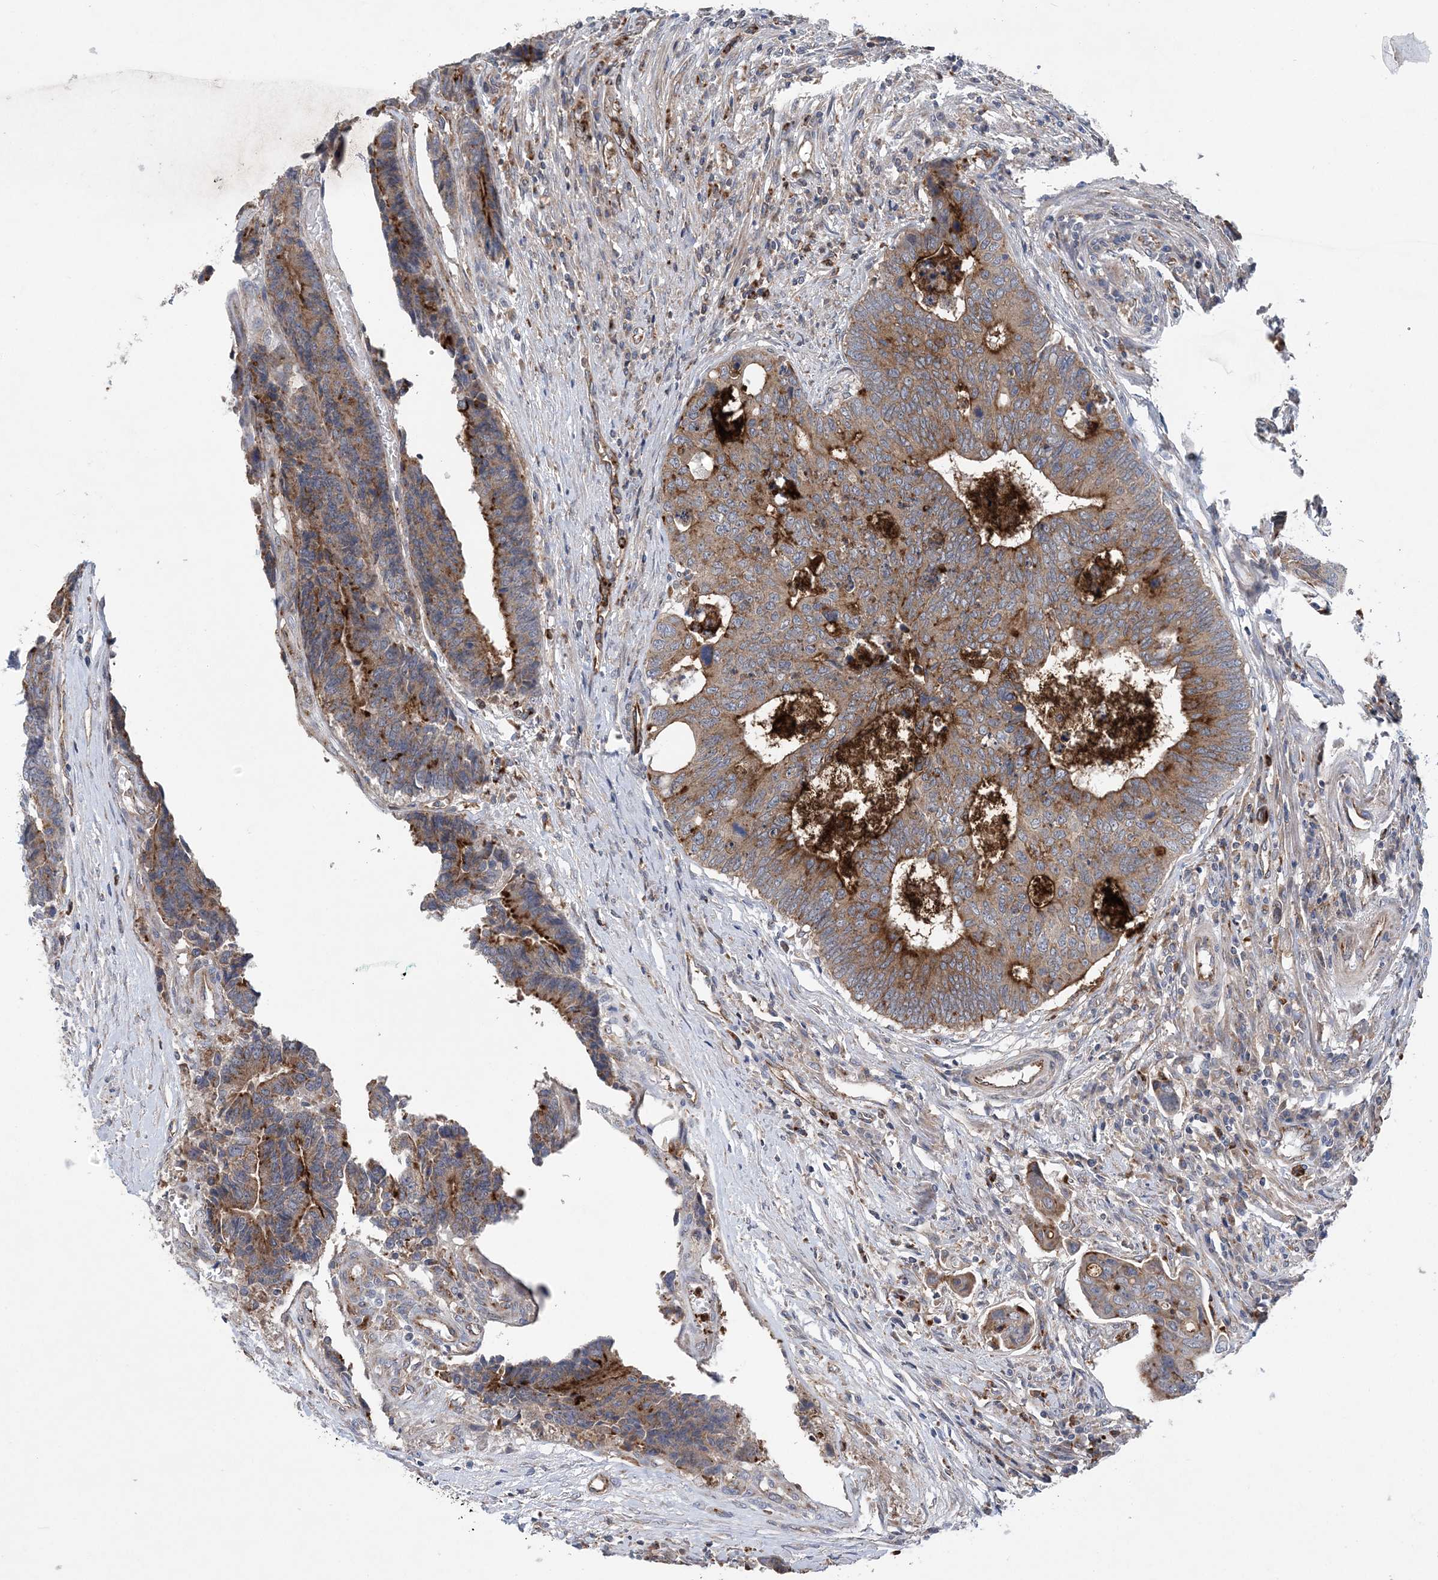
{"staining": {"intensity": "moderate", "quantity": "25%-75%", "location": "cytoplasmic/membranous"}, "tissue": "colorectal cancer", "cell_type": "Tumor cells", "image_type": "cancer", "snomed": [{"axis": "morphology", "description": "Adenocarcinoma, NOS"}, {"axis": "topography", "description": "Rectum"}], "caption": "Immunohistochemical staining of human colorectal cancer (adenocarcinoma) exhibits moderate cytoplasmic/membranous protein expression in approximately 25%-75% of tumor cells.", "gene": "PTTG1IP", "patient": {"sex": "male", "age": 84}}